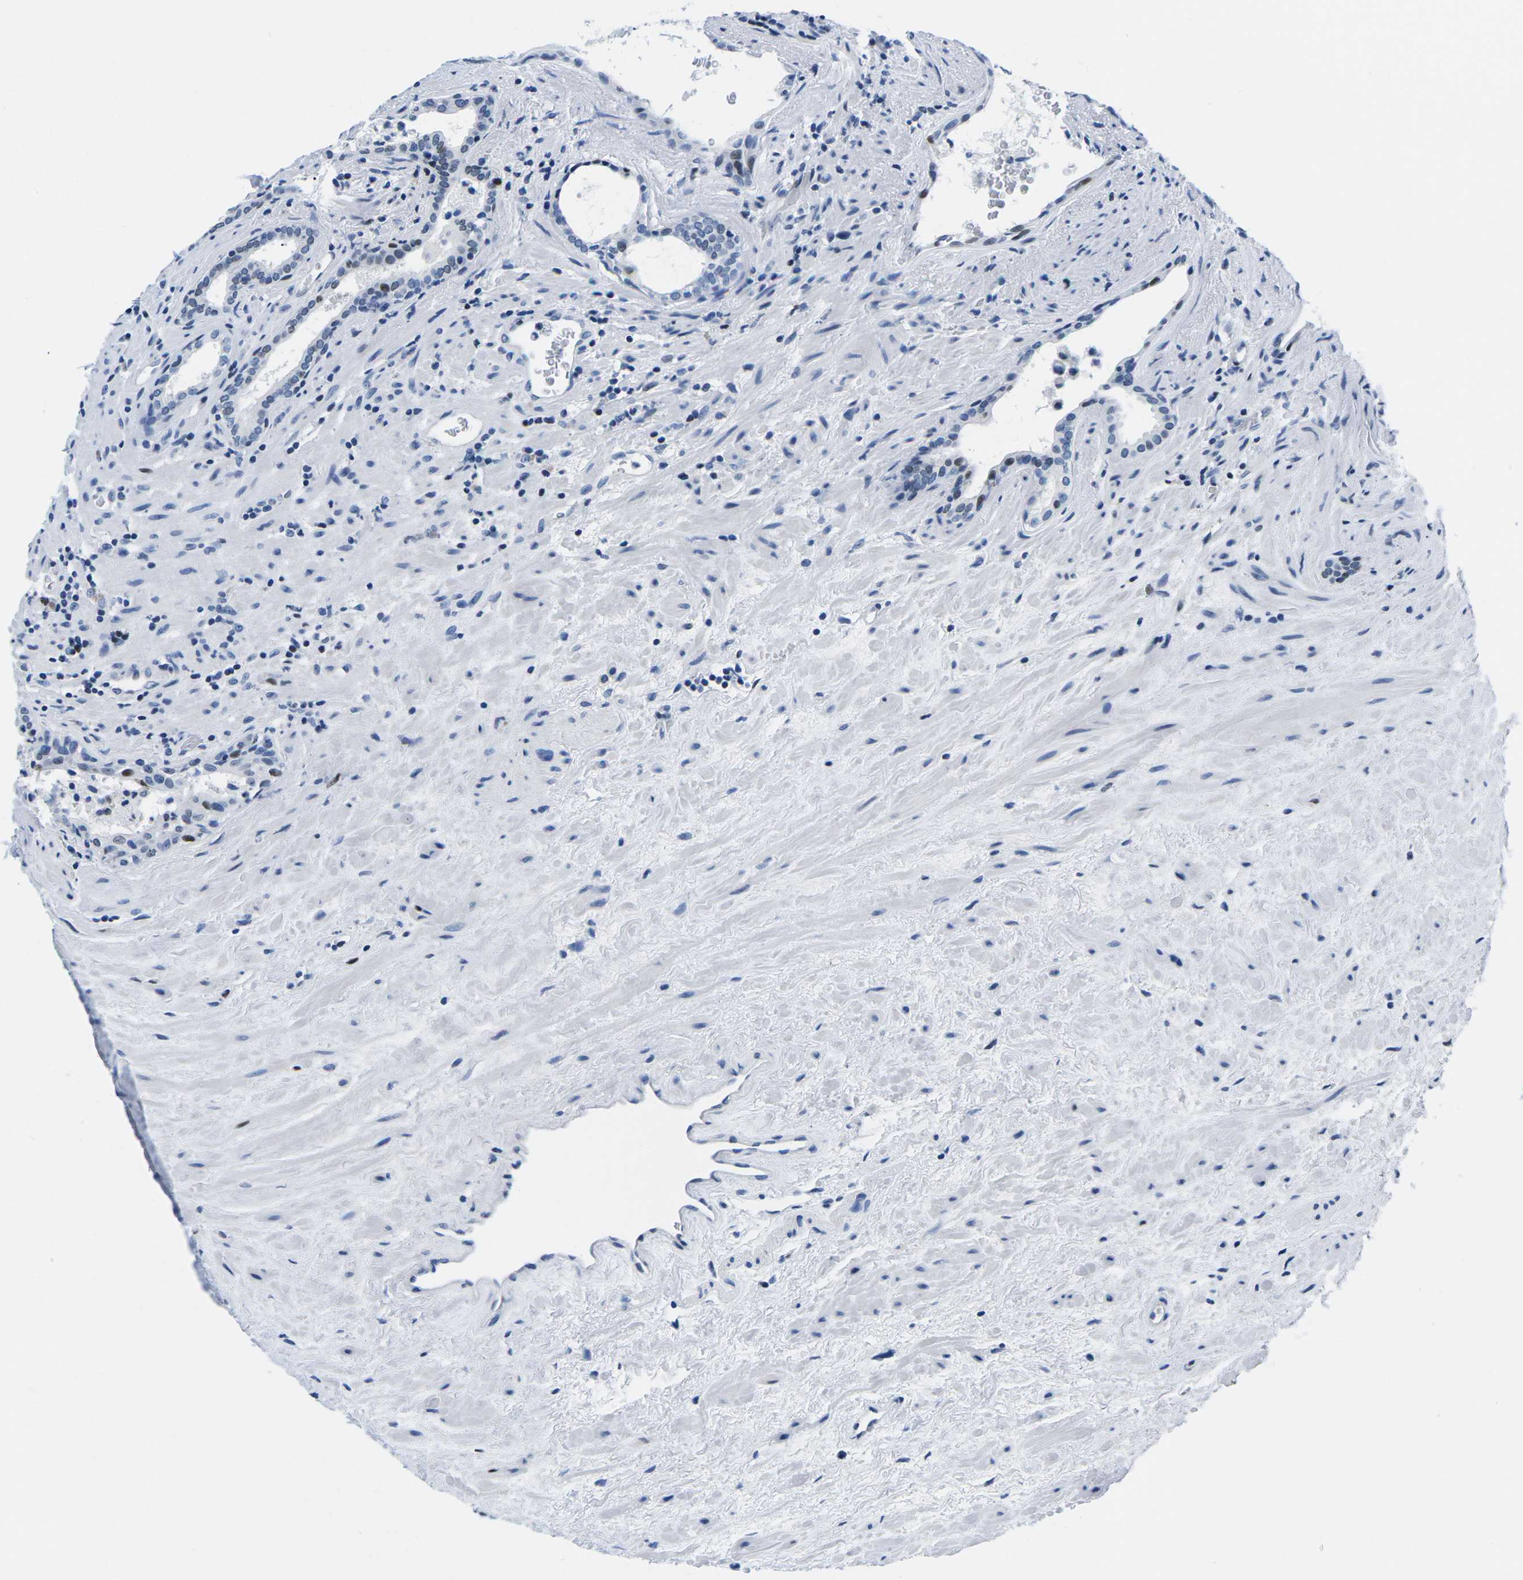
{"staining": {"intensity": "moderate", "quantity": "<25%", "location": "nuclear"}, "tissue": "prostate cancer", "cell_type": "Tumor cells", "image_type": "cancer", "snomed": [{"axis": "morphology", "description": "Adenocarcinoma, High grade"}, {"axis": "topography", "description": "Prostate"}], "caption": "High-power microscopy captured an IHC micrograph of prostate cancer (adenocarcinoma (high-grade)), revealing moderate nuclear staining in approximately <25% of tumor cells. (DAB IHC with brightfield microscopy, high magnification).", "gene": "ATF1", "patient": {"sex": "male", "age": 71}}